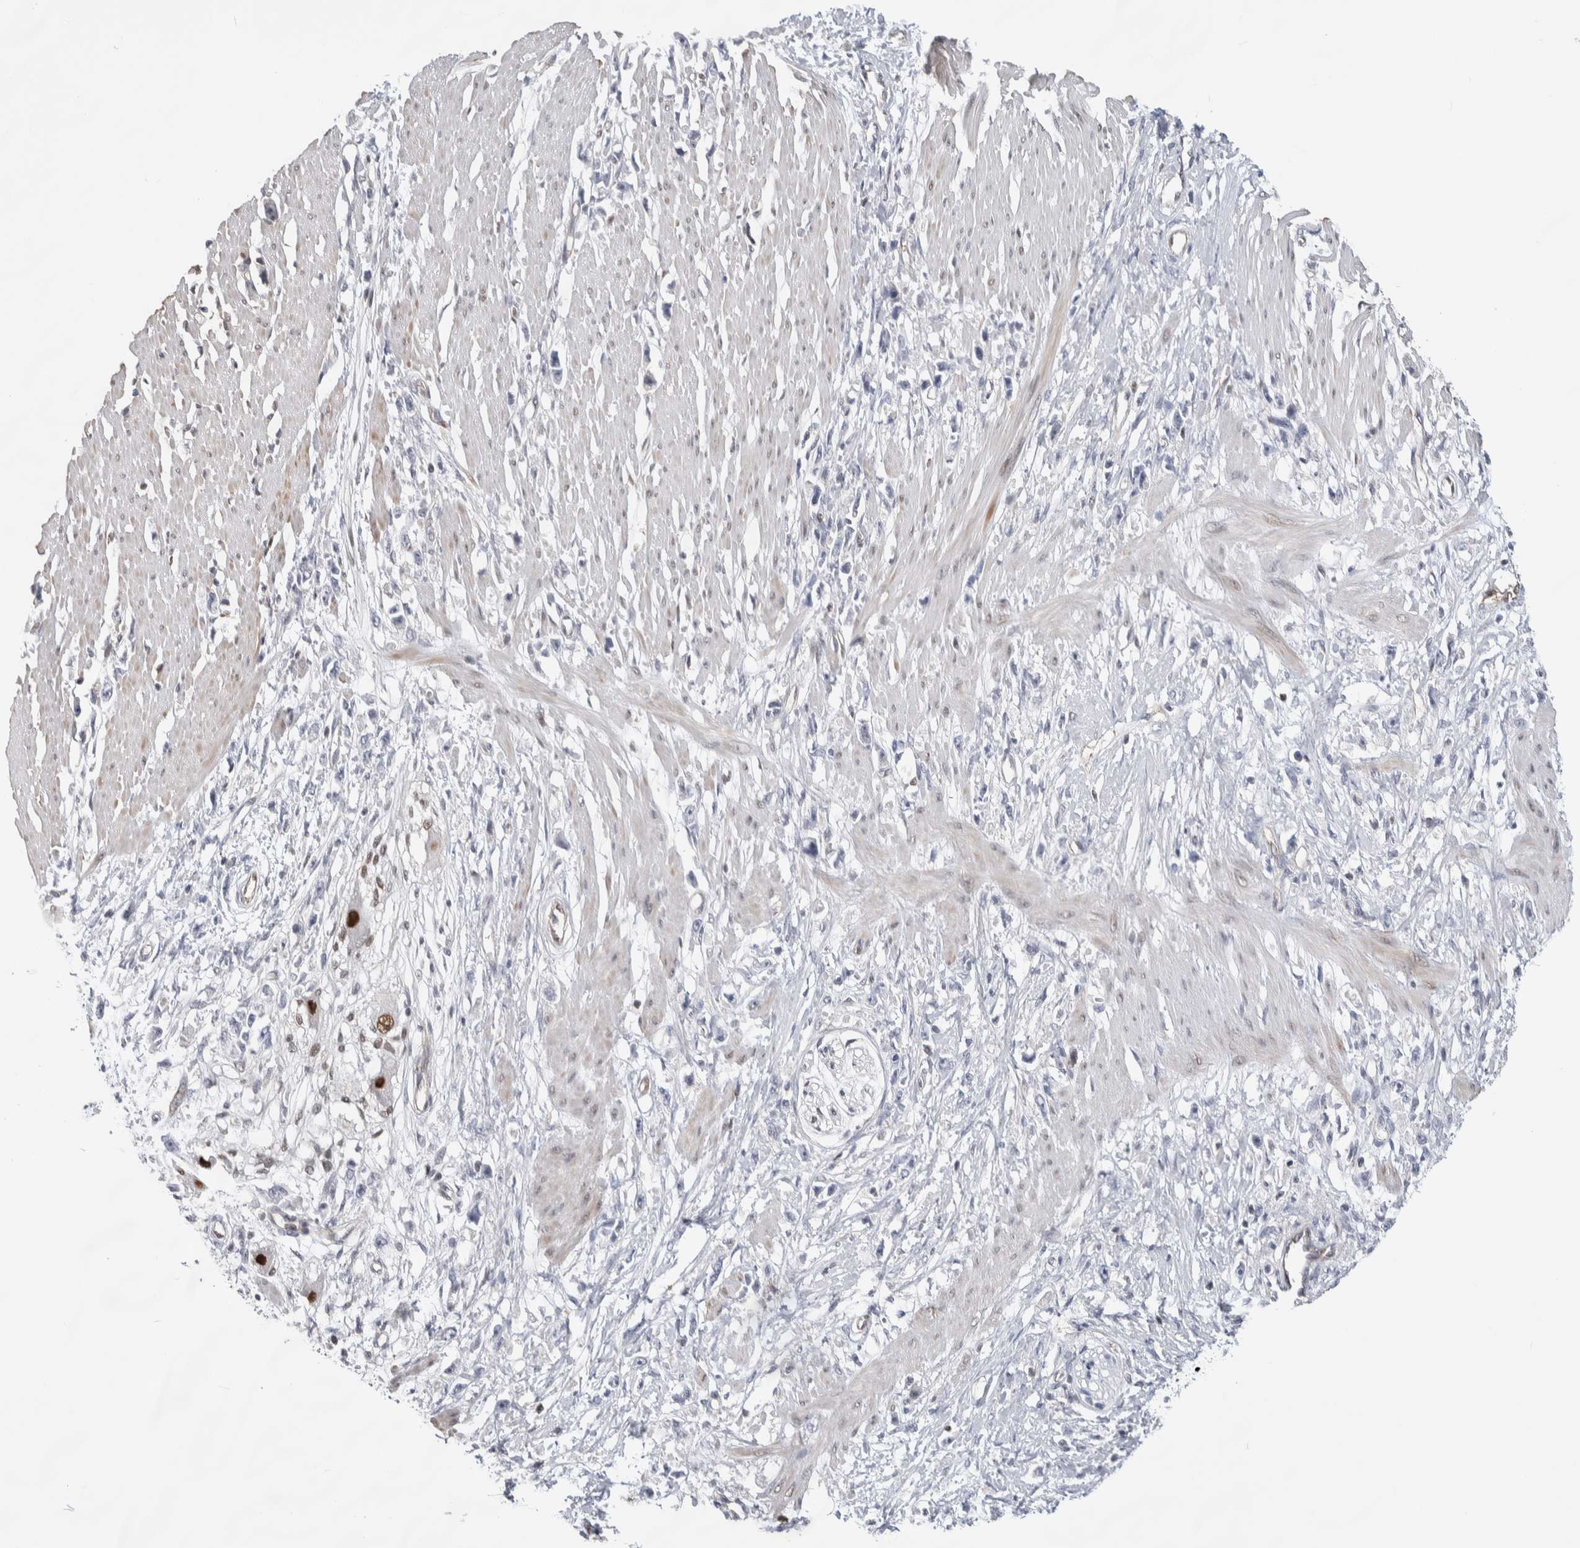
{"staining": {"intensity": "negative", "quantity": "none", "location": "none"}, "tissue": "stomach cancer", "cell_type": "Tumor cells", "image_type": "cancer", "snomed": [{"axis": "morphology", "description": "Adenocarcinoma, NOS"}, {"axis": "topography", "description": "Stomach"}], "caption": "Photomicrograph shows no significant protein staining in tumor cells of stomach cancer (adenocarcinoma).", "gene": "ZBTB49", "patient": {"sex": "female", "age": 59}}